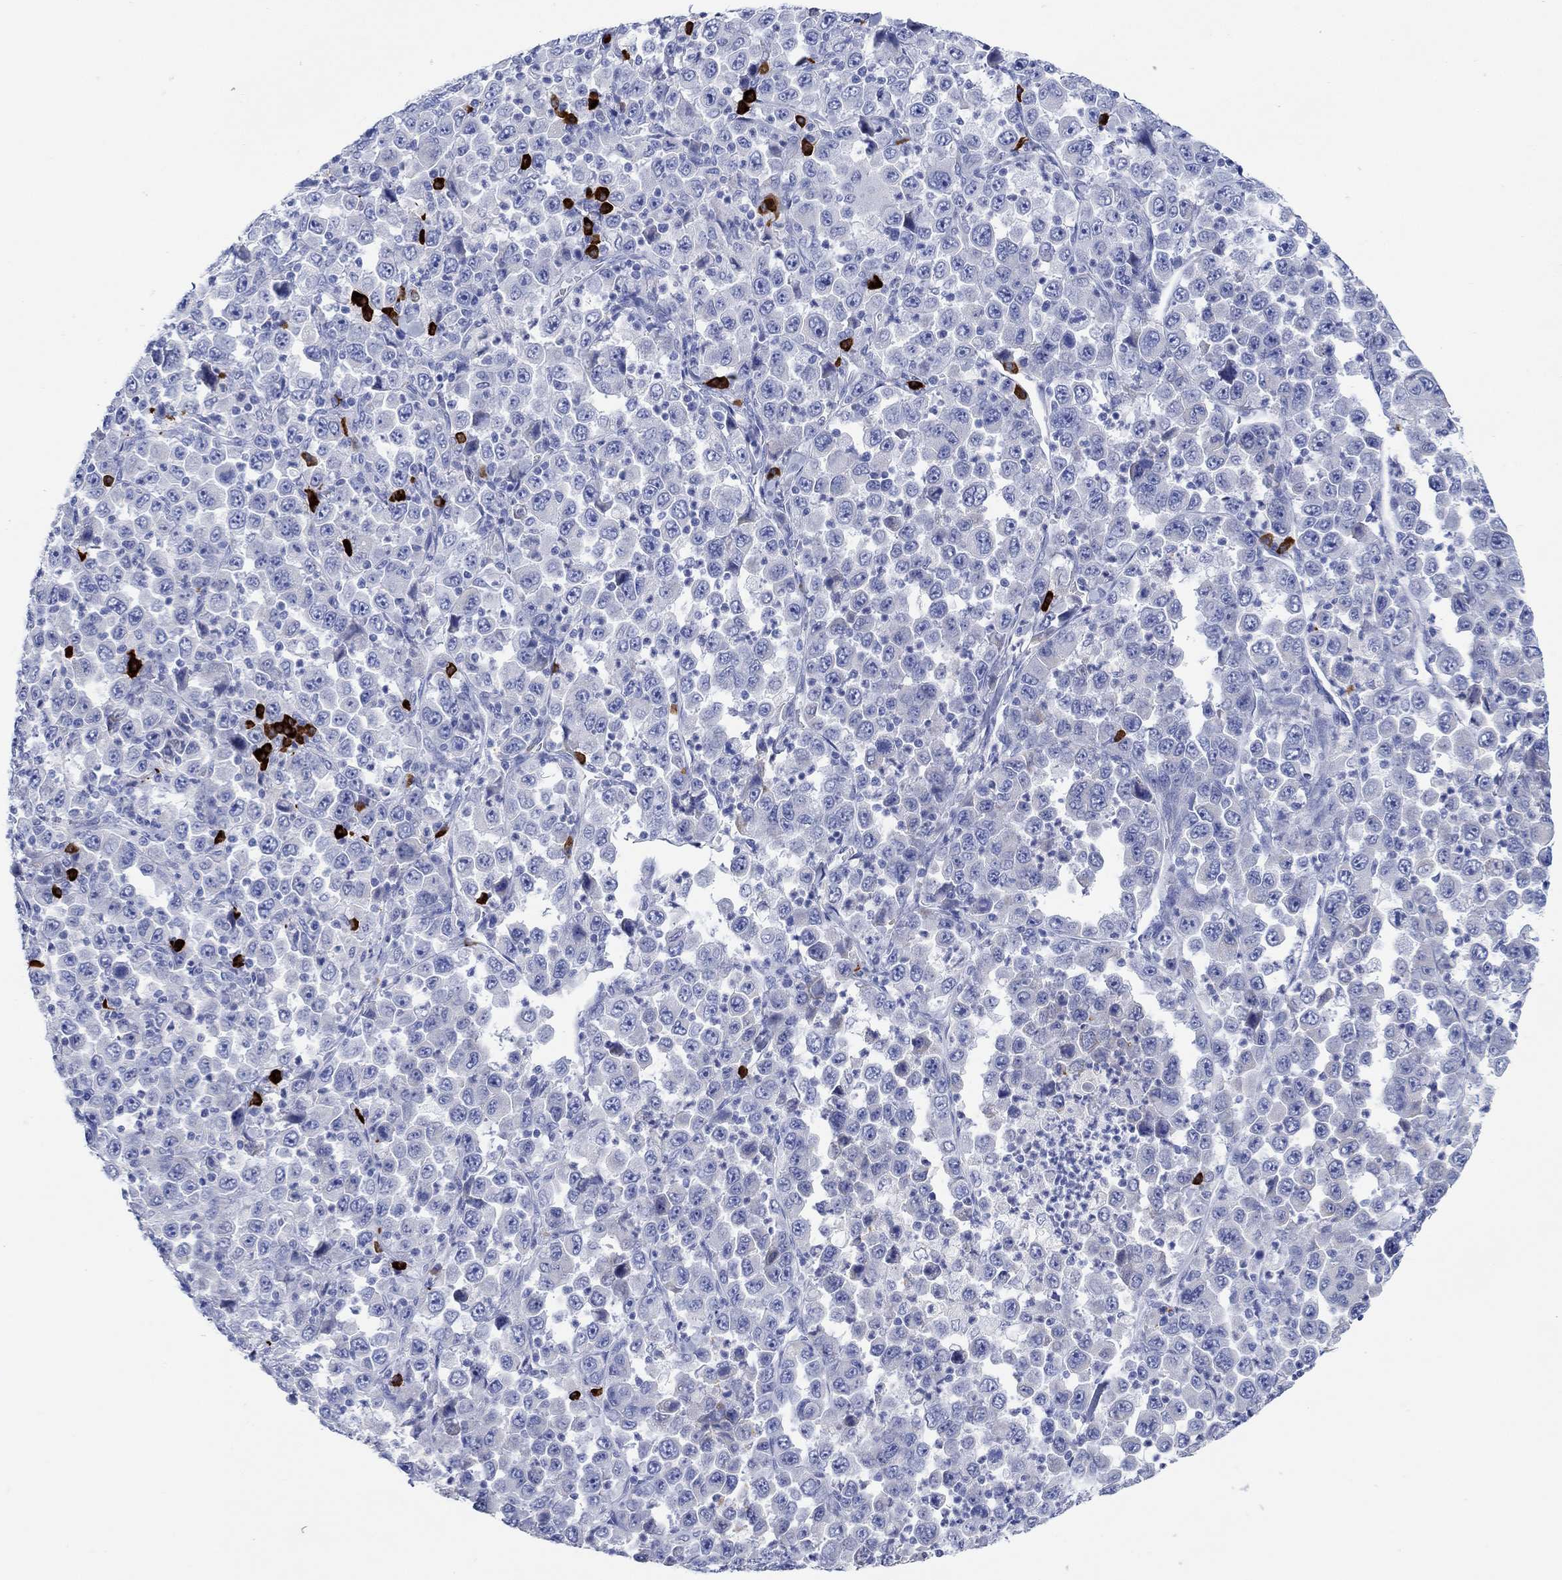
{"staining": {"intensity": "negative", "quantity": "none", "location": "none"}, "tissue": "stomach cancer", "cell_type": "Tumor cells", "image_type": "cancer", "snomed": [{"axis": "morphology", "description": "Normal tissue, NOS"}, {"axis": "morphology", "description": "Adenocarcinoma, NOS"}, {"axis": "topography", "description": "Stomach, upper"}, {"axis": "topography", "description": "Stomach"}], "caption": "IHC micrograph of human stomach adenocarcinoma stained for a protein (brown), which reveals no staining in tumor cells.", "gene": "P2RY6", "patient": {"sex": "male", "age": 59}}